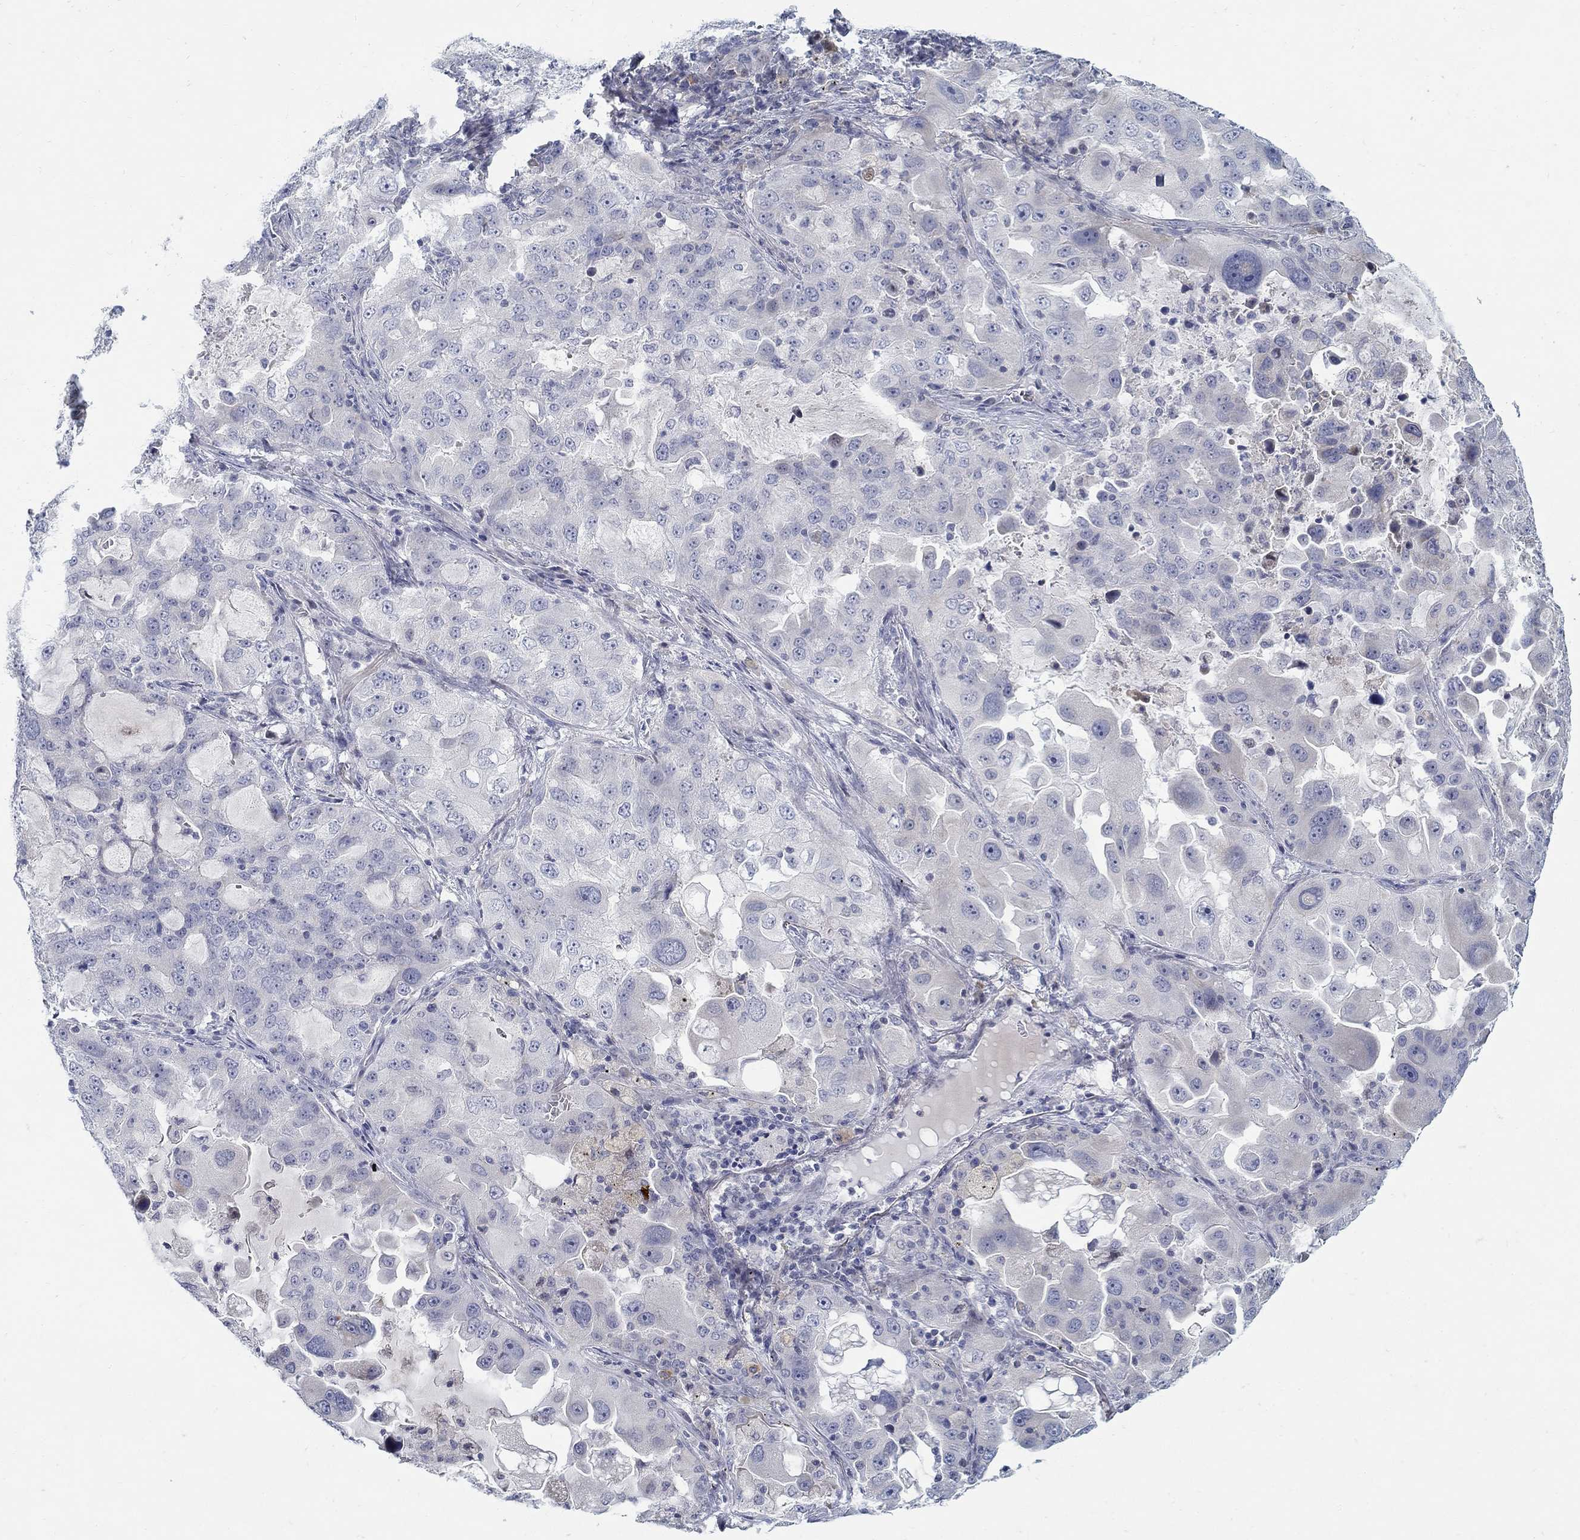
{"staining": {"intensity": "negative", "quantity": "none", "location": "none"}, "tissue": "lung cancer", "cell_type": "Tumor cells", "image_type": "cancer", "snomed": [{"axis": "morphology", "description": "Adenocarcinoma, NOS"}, {"axis": "topography", "description": "Lung"}], "caption": "This is an immunohistochemistry (IHC) micrograph of lung adenocarcinoma. There is no staining in tumor cells.", "gene": "ANO7", "patient": {"sex": "female", "age": 61}}